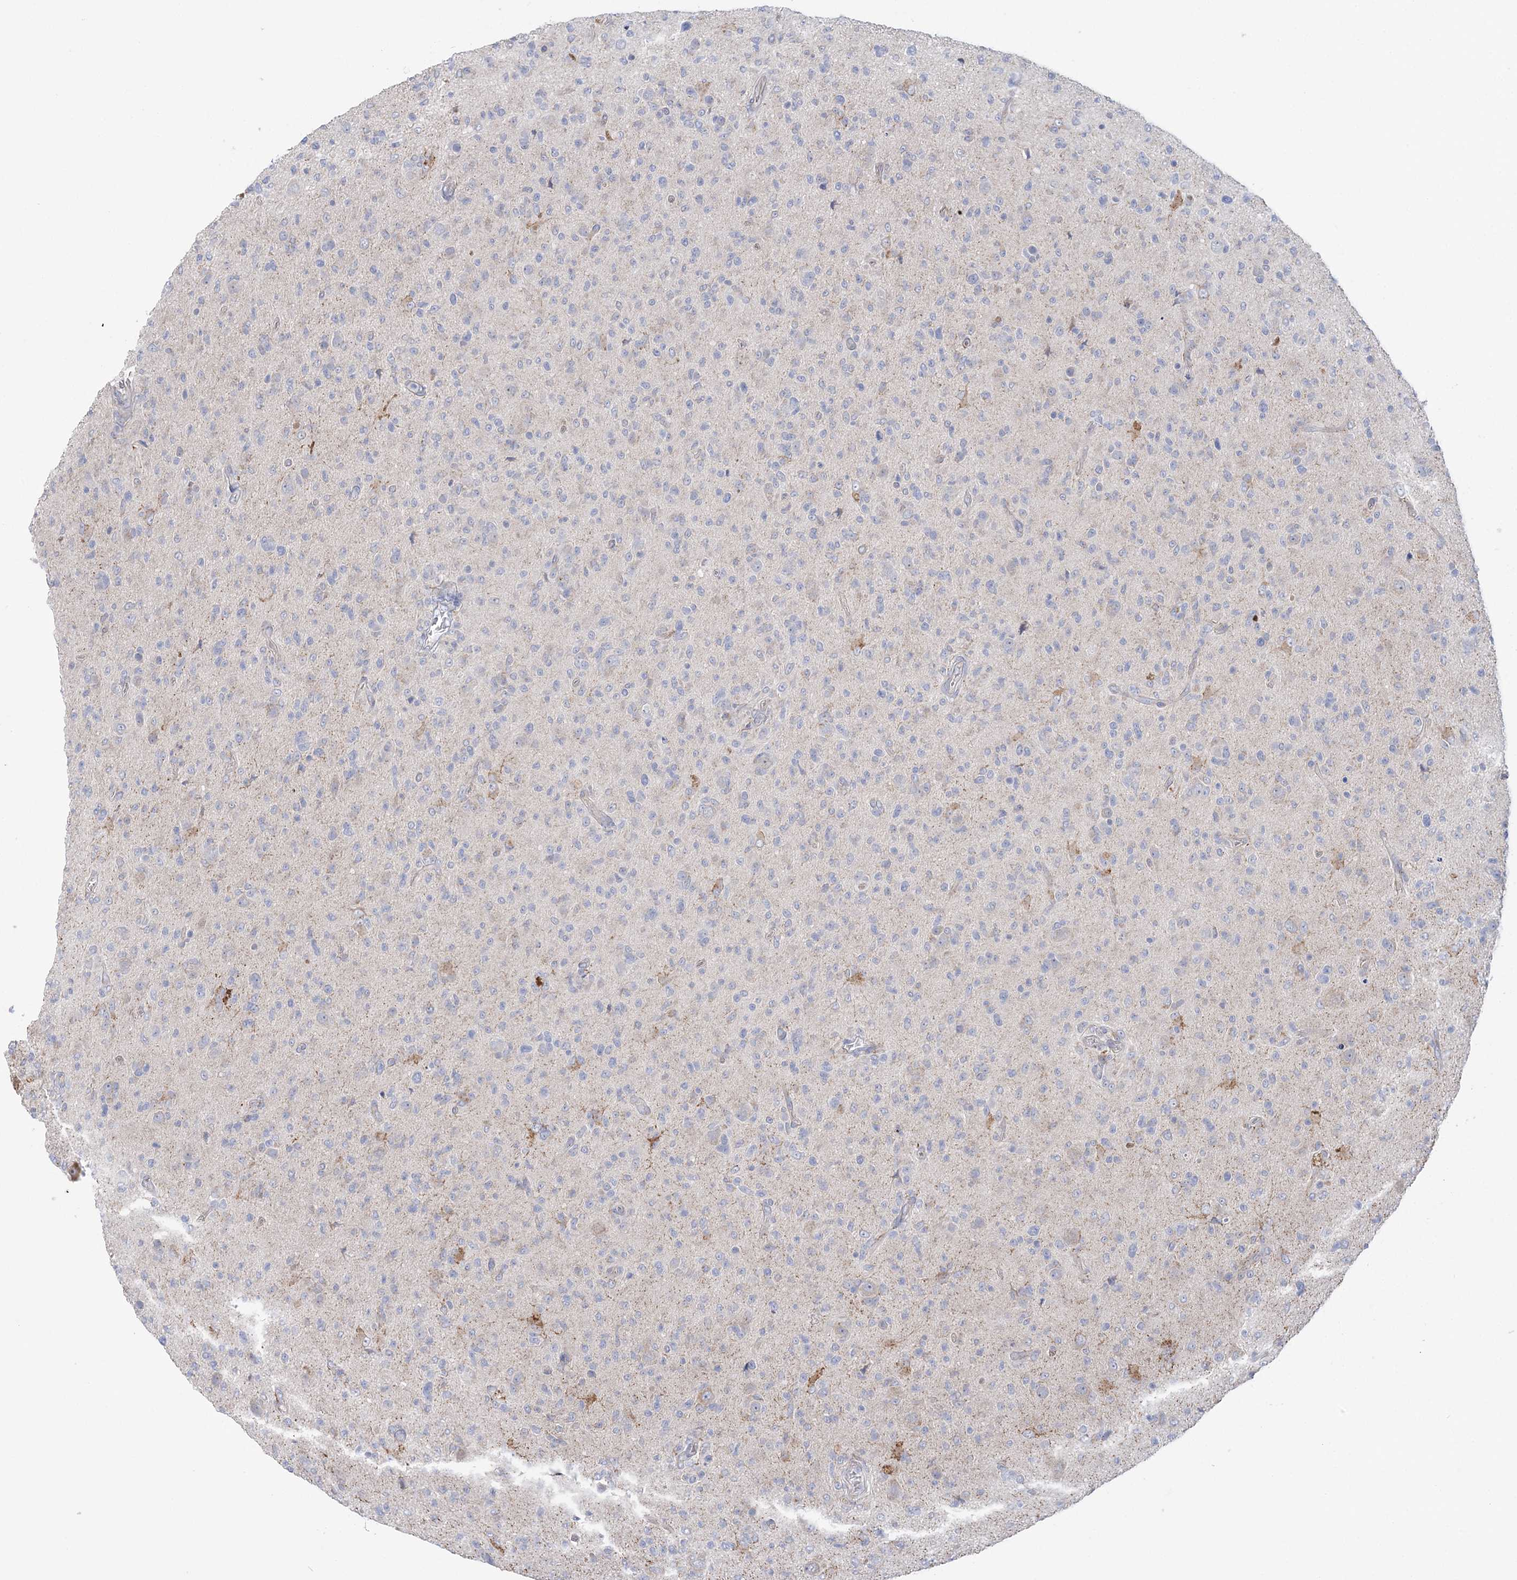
{"staining": {"intensity": "negative", "quantity": "none", "location": "none"}, "tissue": "glioma", "cell_type": "Tumor cells", "image_type": "cancer", "snomed": [{"axis": "morphology", "description": "Glioma, malignant, High grade"}, {"axis": "topography", "description": "Brain"}], "caption": "This is an immunohistochemistry (IHC) histopathology image of high-grade glioma (malignant). There is no expression in tumor cells.", "gene": "MMADHC", "patient": {"sex": "female", "age": 57}}